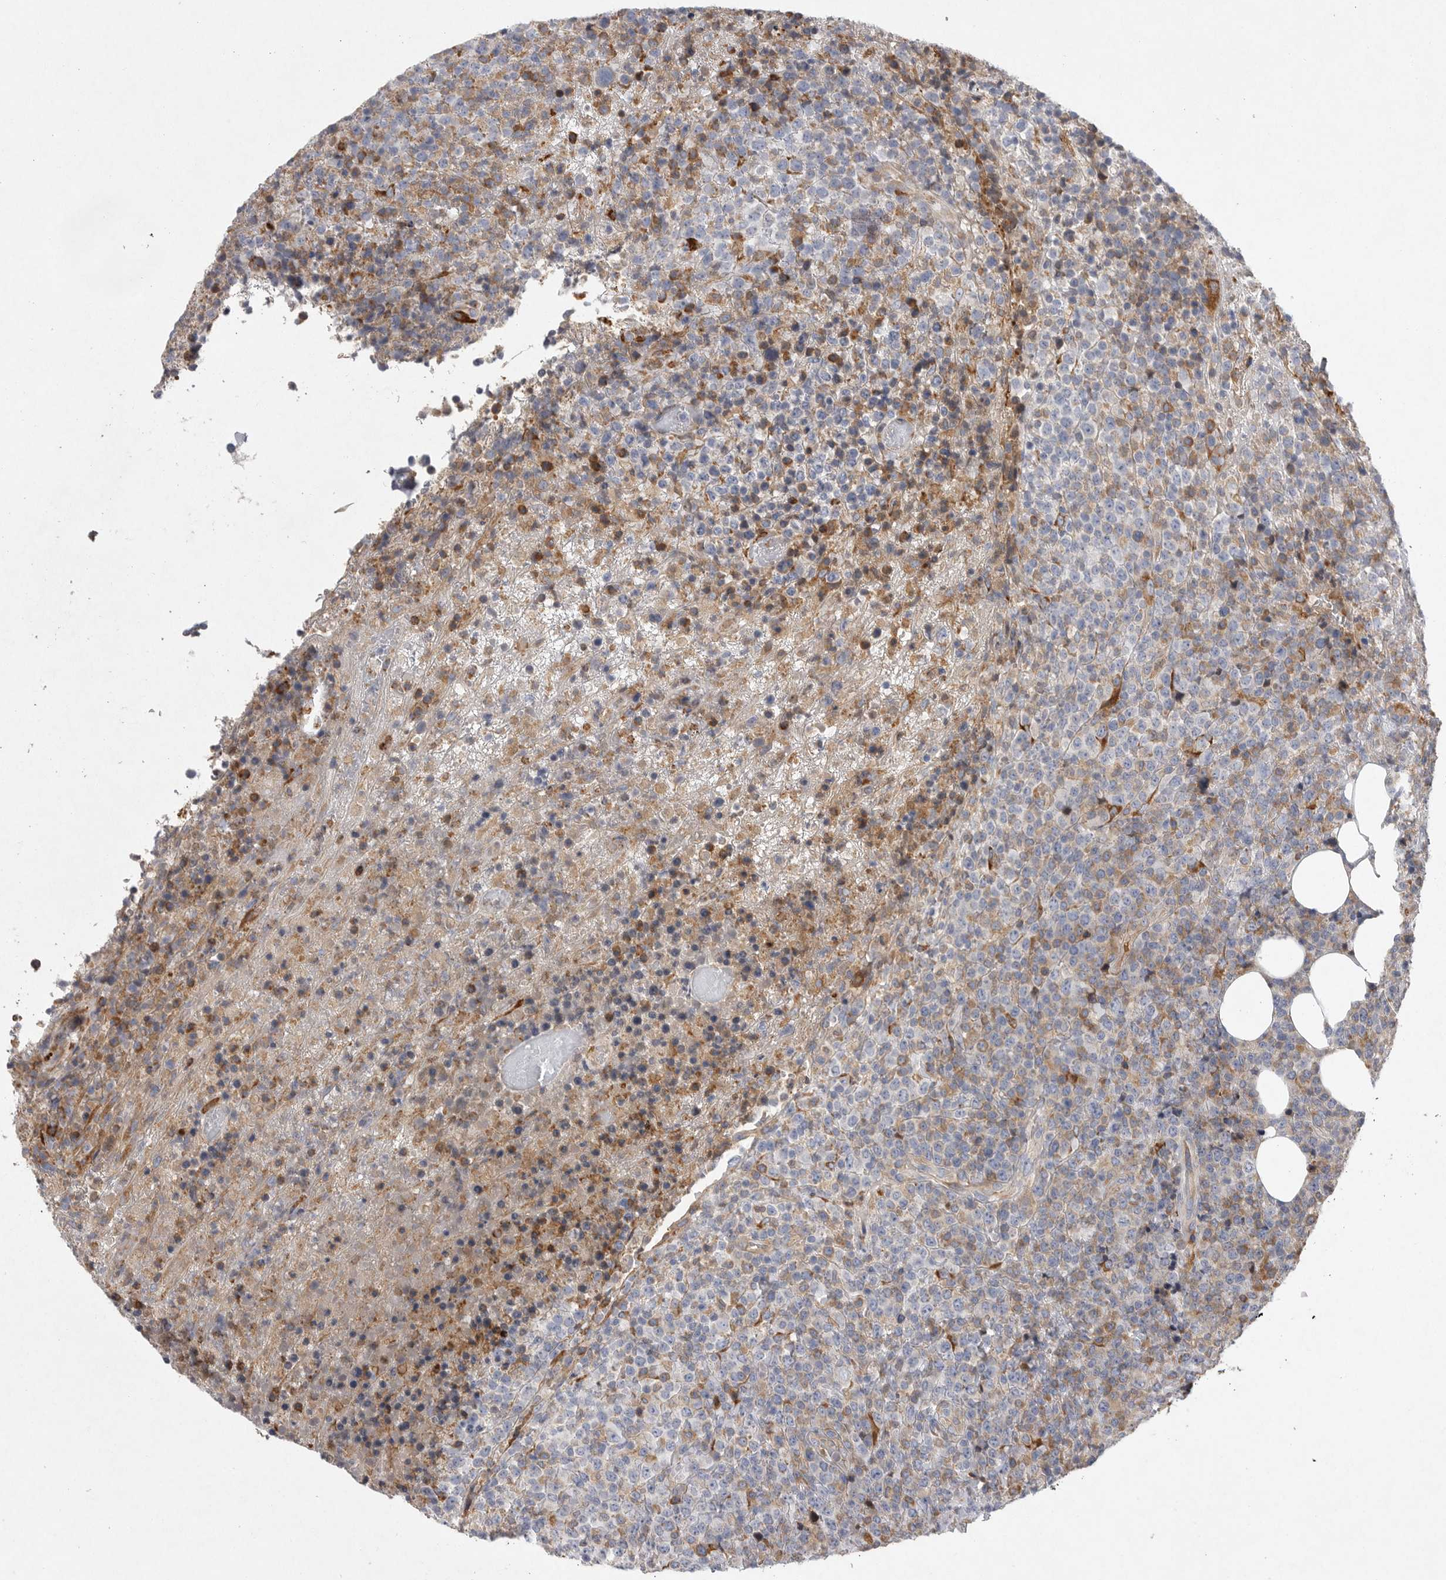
{"staining": {"intensity": "negative", "quantity": "none", "location": "none"}, "tissue": "lymphoma", "cell_type": "Tumor cells", "image_type": "cancer", "snomed": [{"axis": "morphology", "description": "Malignant lymphoma, non-Hodgkin's type, High grade"}, {"axis": "topography", "description": "Lymph node"}], "caption": "The histopathology image shows no significant expression in tumor cells of lymphoma.", "gene": "MINPP1", "patient": {"sex": "male", "age": 13}}